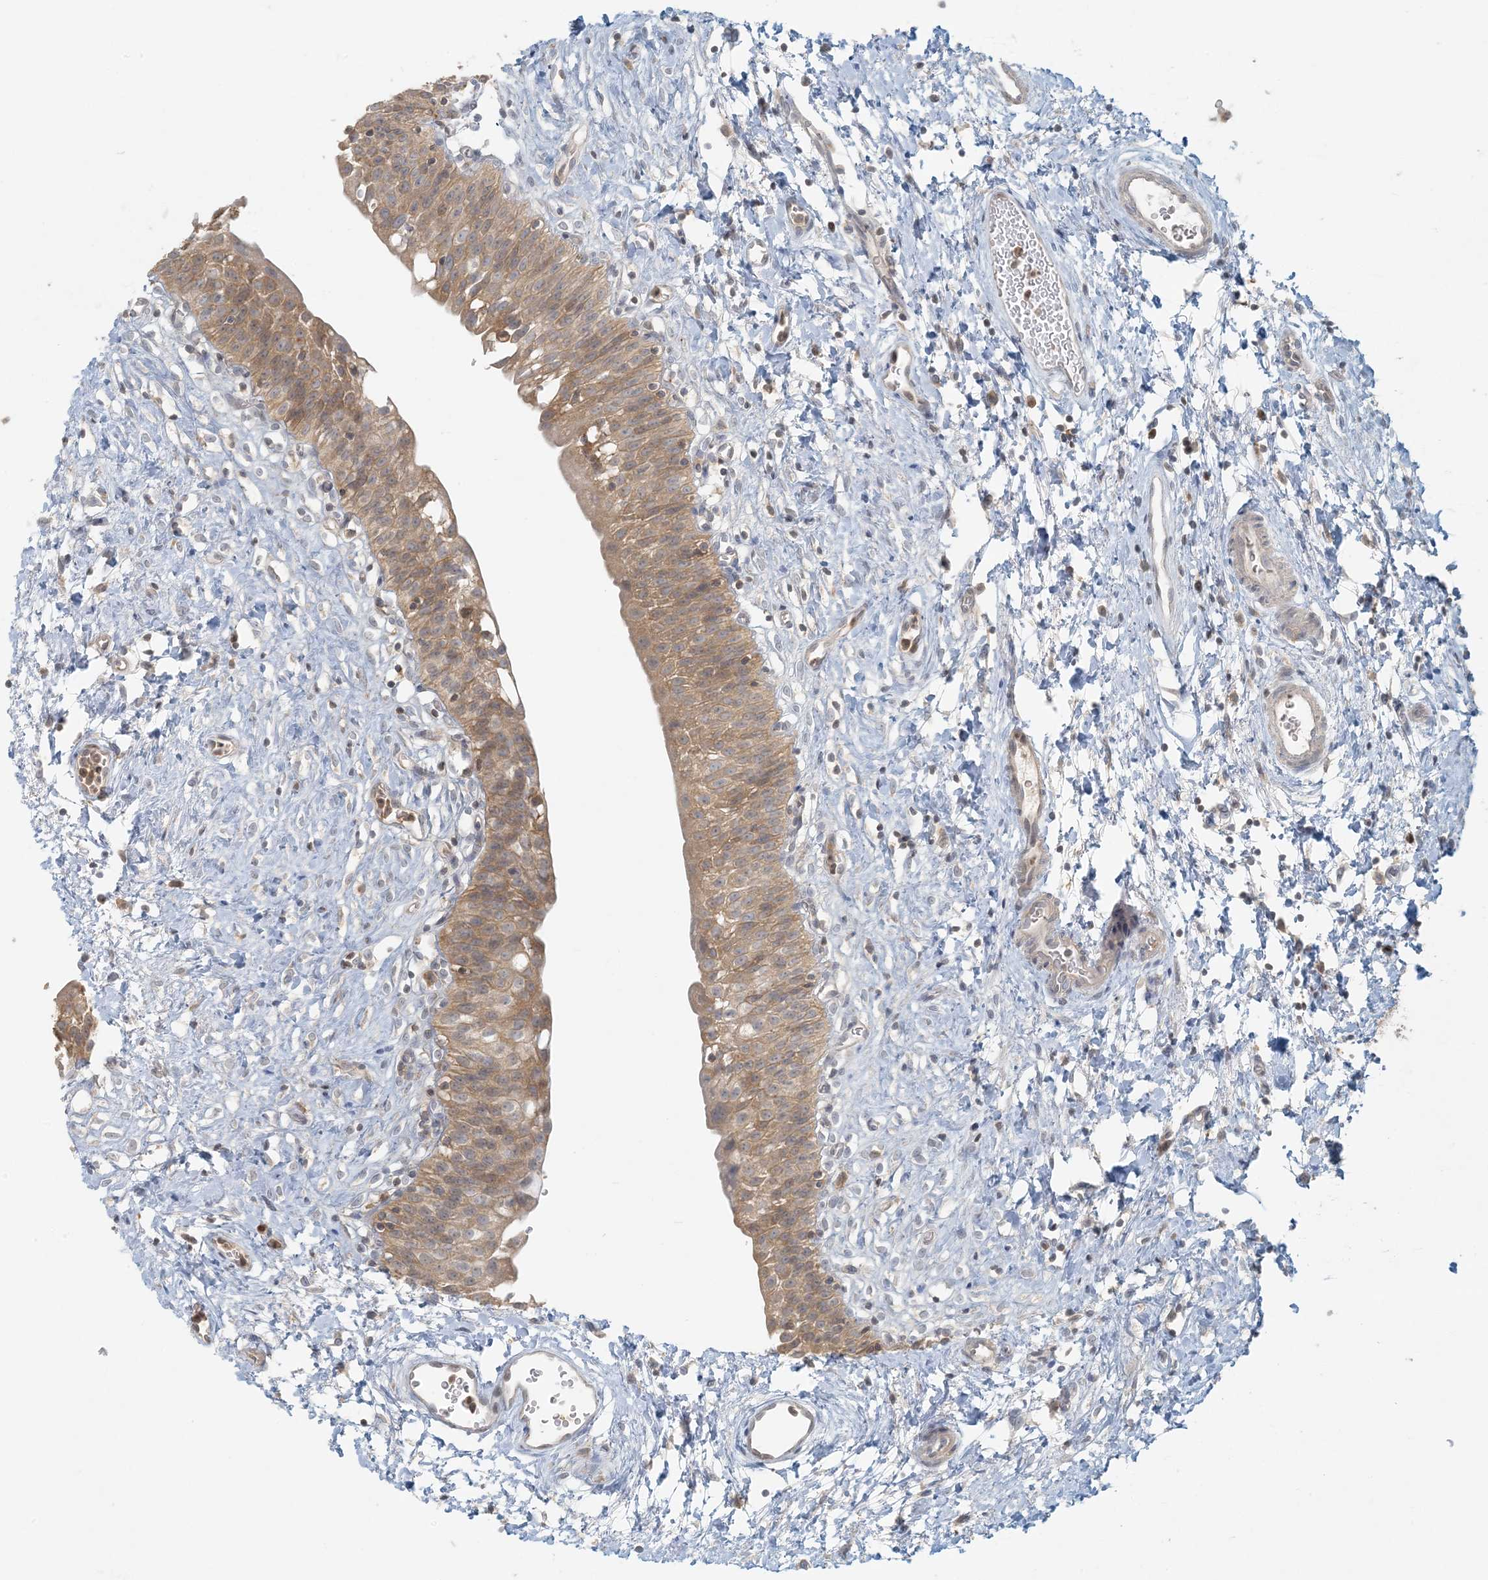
{"staining": {"intensity": "moderate", "quantity": ">75%", "location": "cytoplasmic/membranous"}, "tissue": "urinary bladder", "cell_type": "Urothelial cells", "image_type": "normal", "snomed": [{"axis": "morphology", "description": "Normal tissue, NOS"}, {"axis": "topography", "description": "Urinary bladder"}], "caption": "Protein expression by immunohistochemistry (IHC) displays moderate cytoplasmic/membranous expression in approximately >75% of urothelial cells in normal urinary bladder.", "gene": "HACL1", "patient": {"sex": "male", "age": 51}}